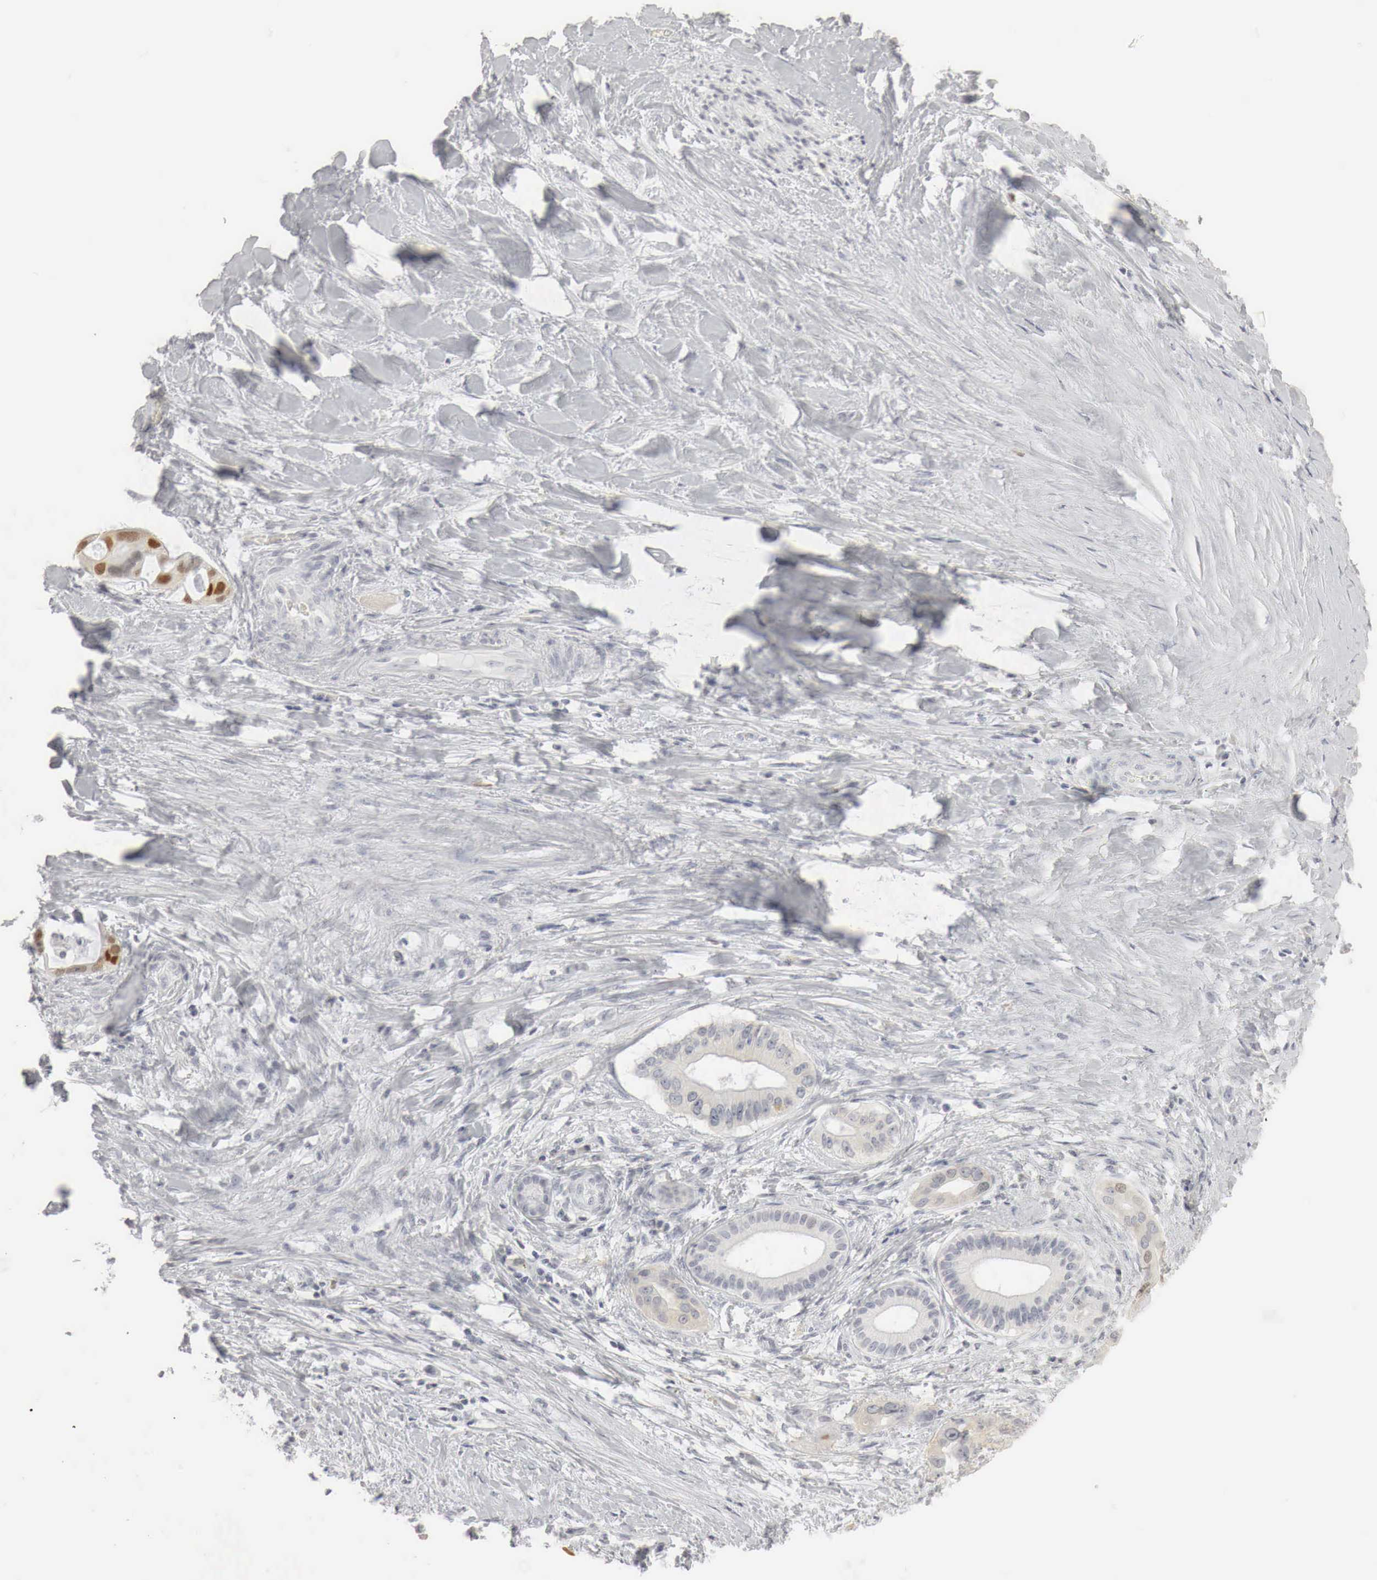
{"staining": {"intensity": "weak", "quantity": "<25%", "location": "cytoplasmic/membranous,nuclear"}, "tissue": "liver cancer", "cell_type": "Tumor cells", "image_type": "cancer", "snomed": [{"axis": "morphology", "description": "Cholangiocarcinoma"}, {"axis": "topography", "description": "Liver"}], "caption": "This is a micrograph of immunohistochemistry staining of liver cholangiocarcinoma, which shows no positivity in tumor cells. (DAB (3,3'-diaminobenzidine) immunohistochemistry (IHC), high magnification).", "gene": "TP63", "patient": {"sex": "female", "age": 65}}